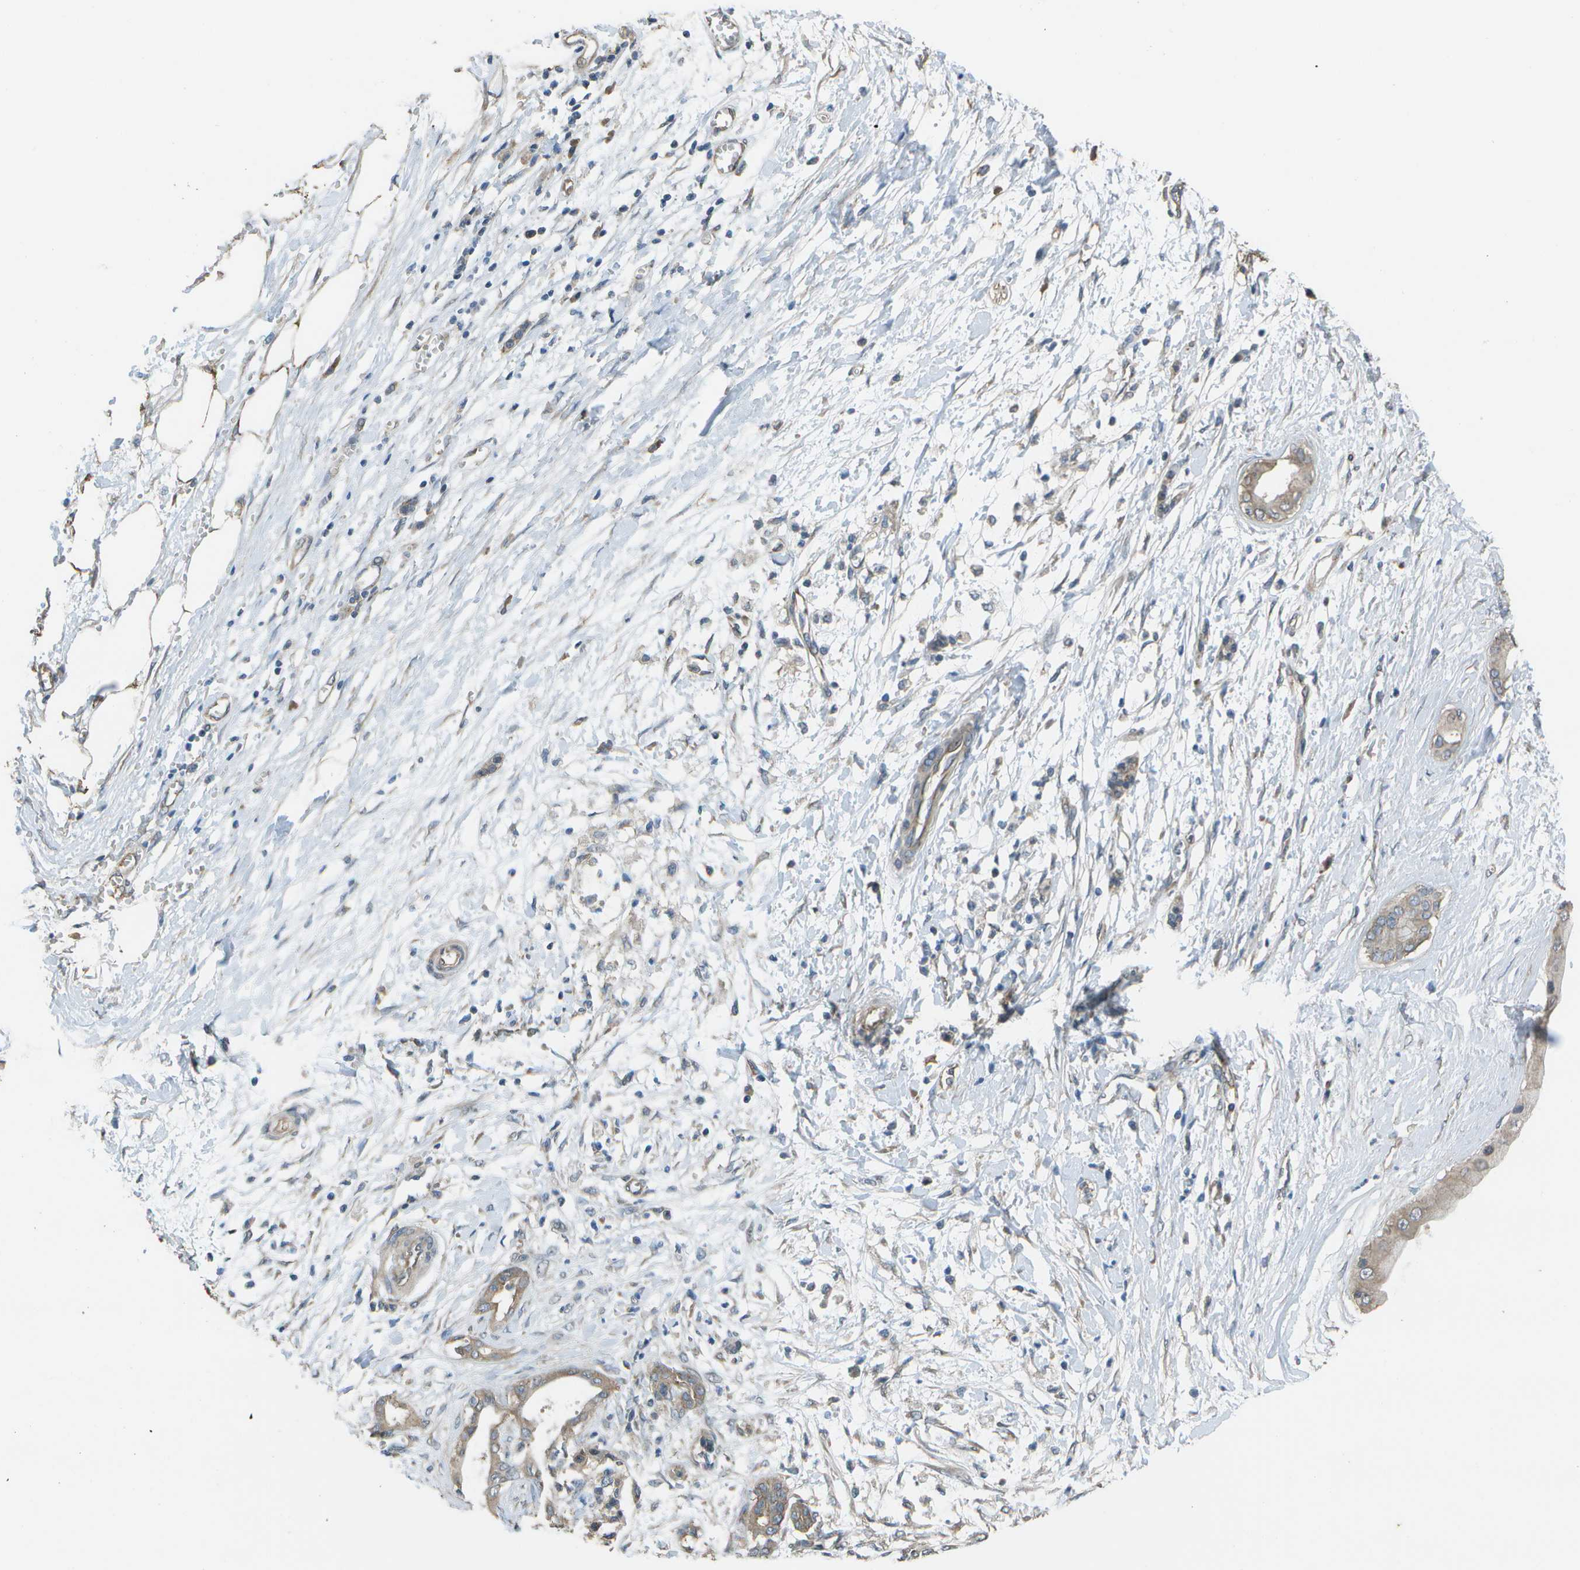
{"staining": {"intensity": "weak", "quantity": "25%-75%", "location": "cytoplasmic/membranous"}, "tissue": "pancreatic cancer", "cell_type": "Tumor cells", "image_type": "cancer", "snomed": [{"axis": "morphology", "description": "Adenocarcinoma, NOS"}, {"axis": "topography", "description": "Pancreas"}], "caption": "A photomicrograph of pancreatic cancer (adenocarcinoma) stained for a protein shows weak cytoplasmic/membranous brown staining in tumor cells.", "gene": "CLNS1A", "patient": {"sex": "male", "age": 56}}